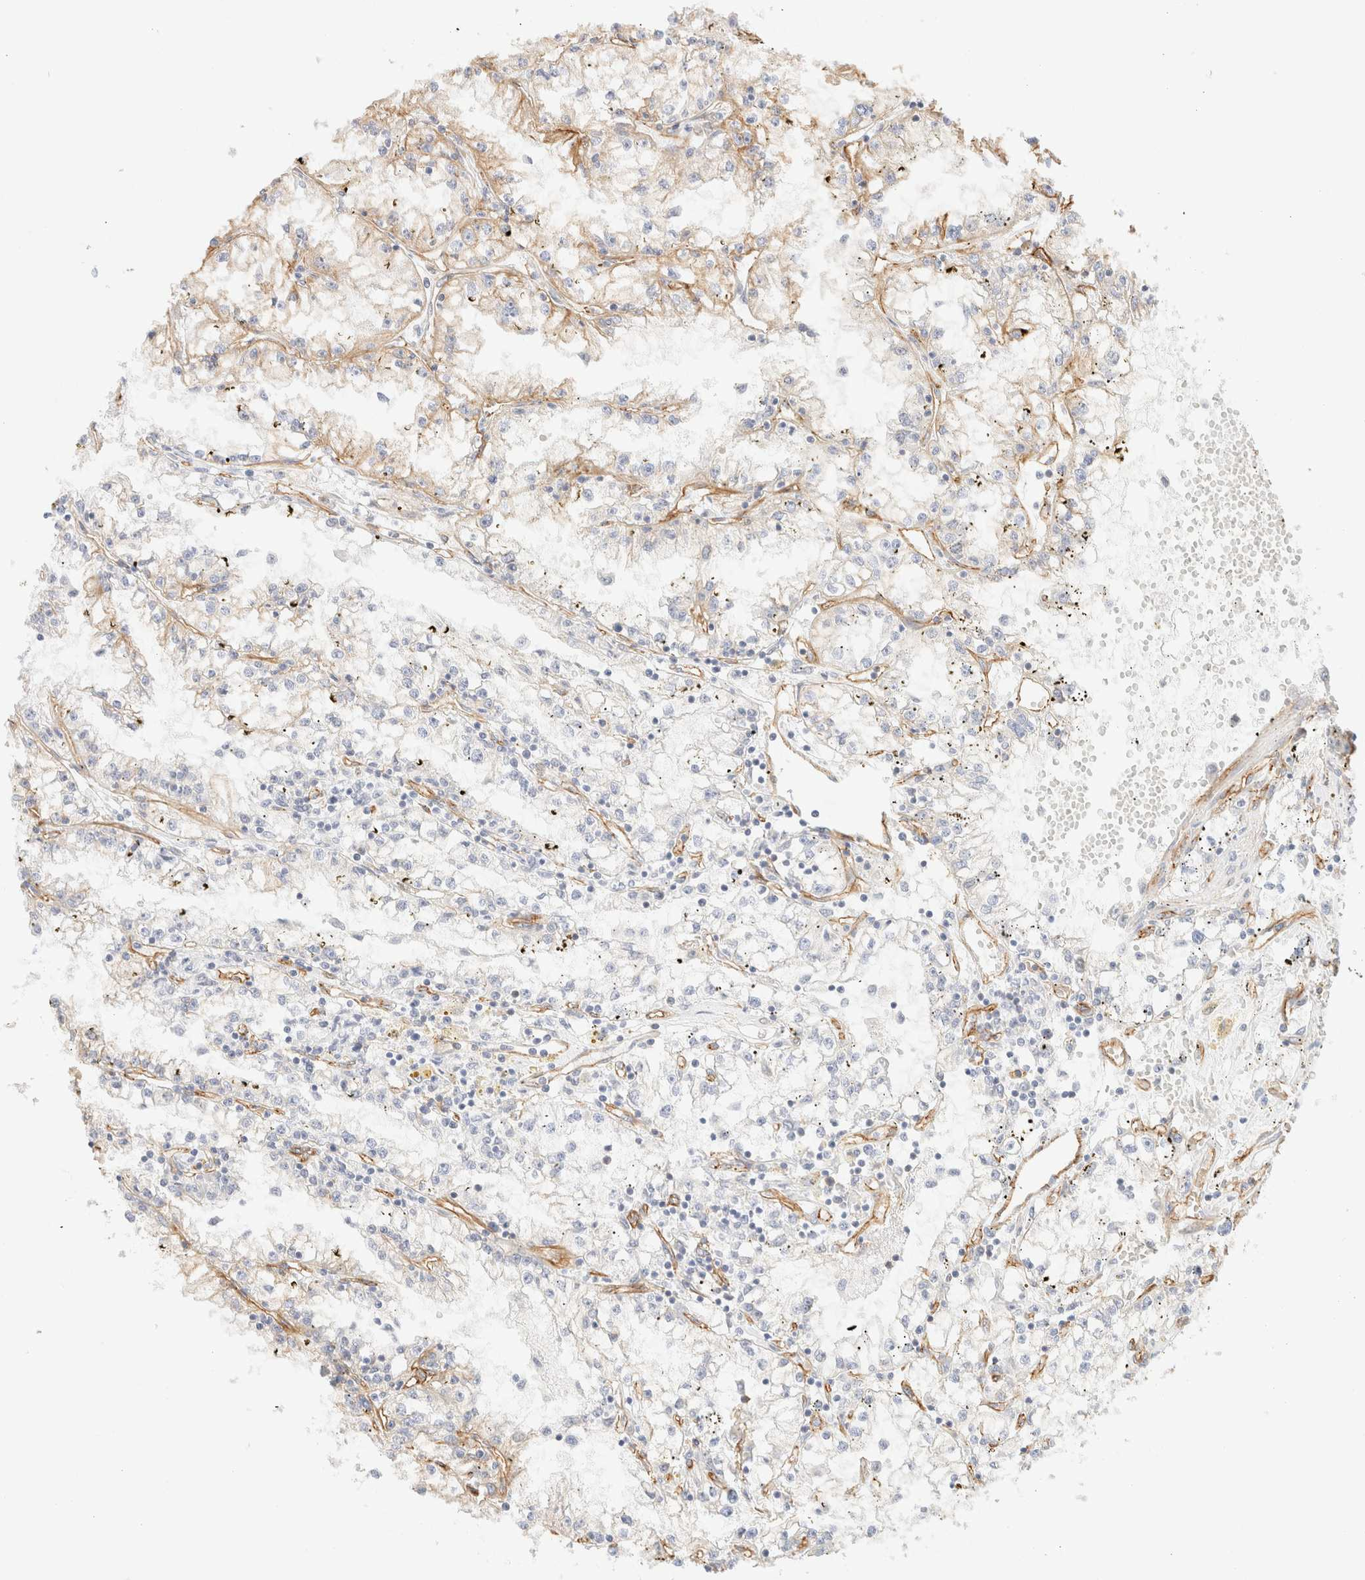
{"staining": {"intensity": "weak", "quantity": "25%-75%", "location": "cytoplasmic/membranous"}, "tissue": "renal cancer", "cell_type": "Tumor cells", "image_type": "cancer", "snomed": [{"axis": "morphology", "description": "Adenocarcinoma, NOS"}, {"axis": "topography", "description": "Kidney"}], "caption": "A brown stain shows weak cytoplasmic/membranous expression of a protein in human renal adenocarcinoma tumor cells.", "gene": "CYB5R4", "patient": {"sex": "male", "age": 56}}